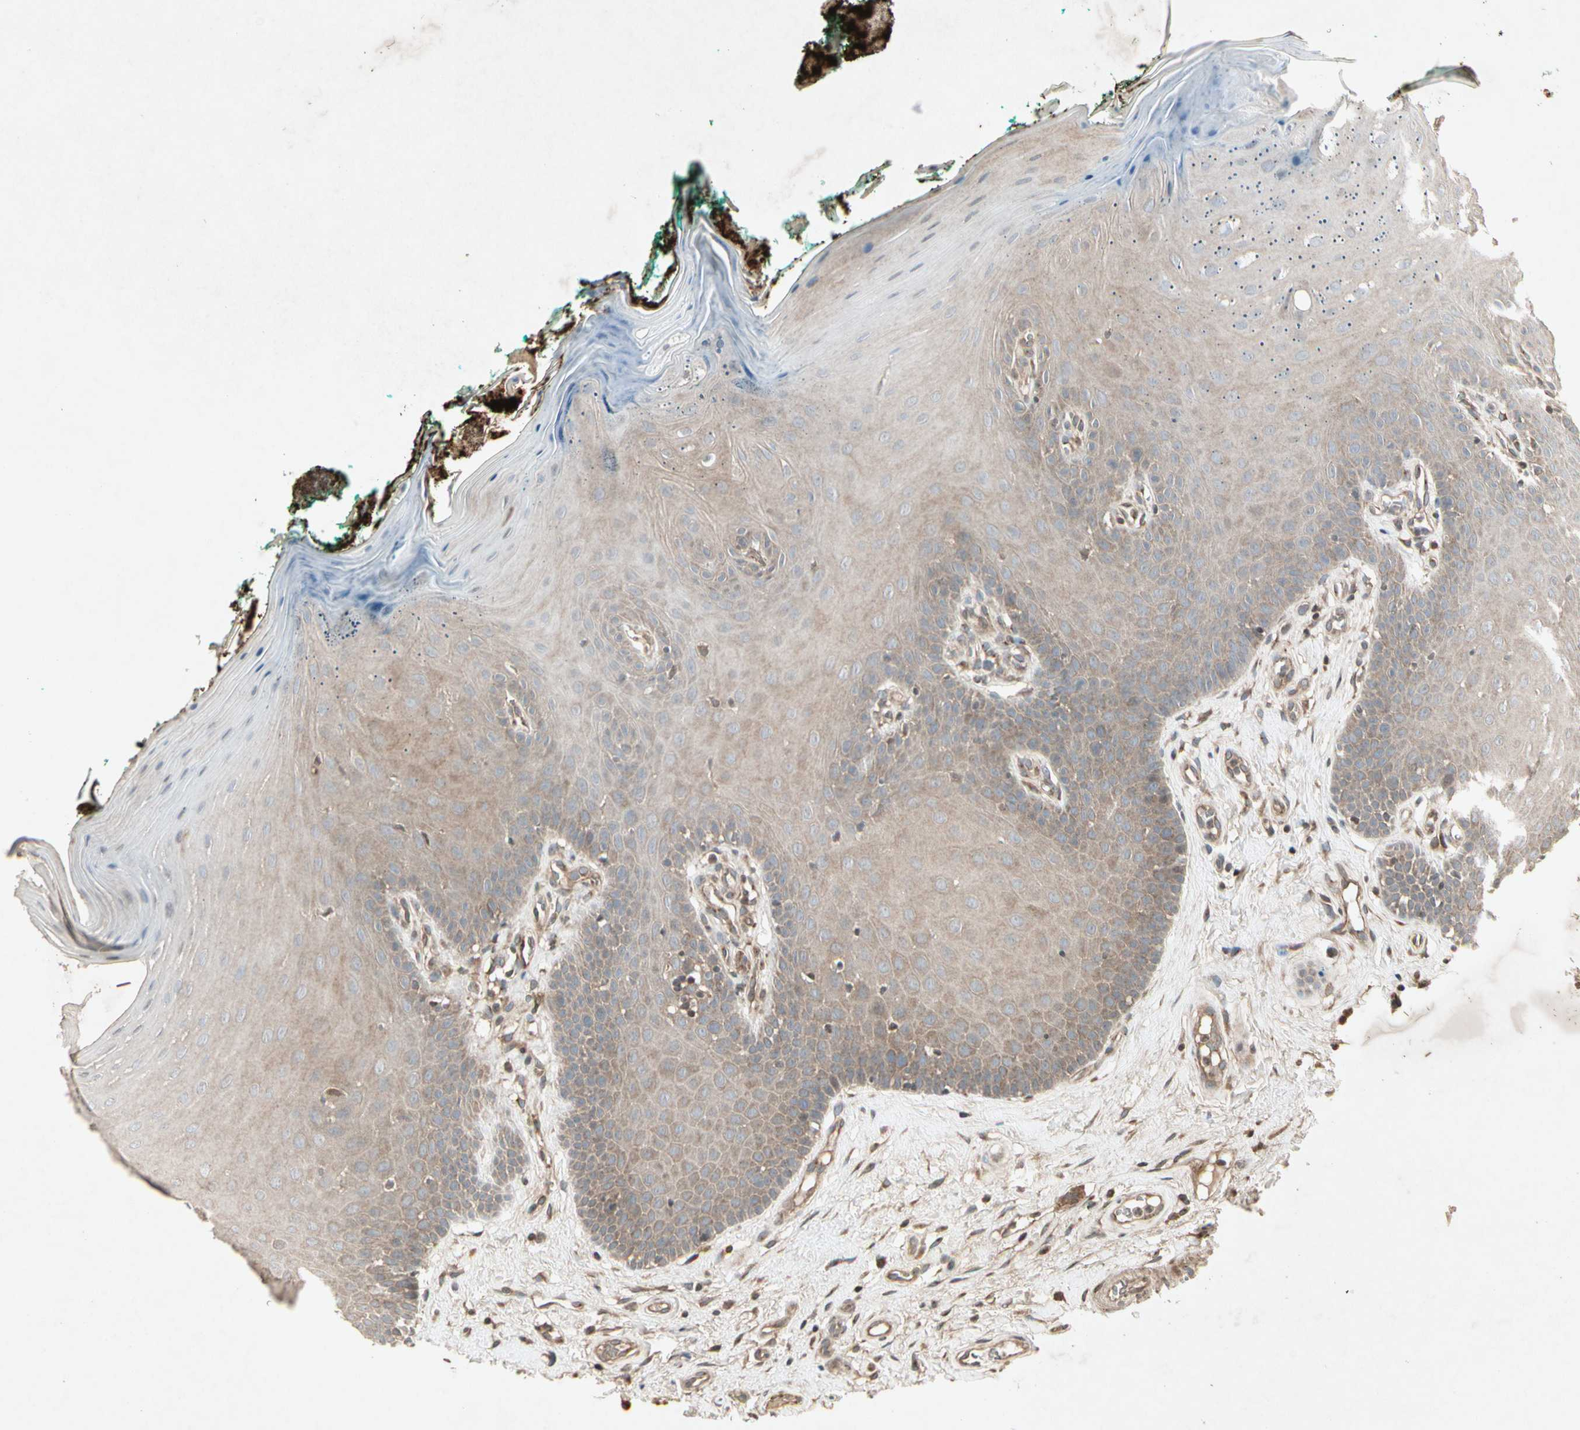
{"staining": {"intensity": "weak", "quantity": ">75%", "location": "cytoplasmic/membranous"}, "tissue": "oral mucosa", "cell_type": "Squamous epithelial cells", "image_type": "normal", "snomed": [{"axis": "morphology", "description": "Normal tissue, NOS"}, {"axis": "topography", "description": "Skeletal muscle"}, {"axis": "topography", "description": "Oral tissue"}], "caption": "Immunohistochemical staining of unremarkable human oral mucosa demonstrates >75% levels of weak cytoplasmic/membranous protein positivity in about >75% of squamous epithelial cells. (DAB (3,3'-diaminobenzidine) = brown stain, brightfield microscopy at high magnification).", "gene": "TEK", "patient": {"sex": "male", "age": 58}}